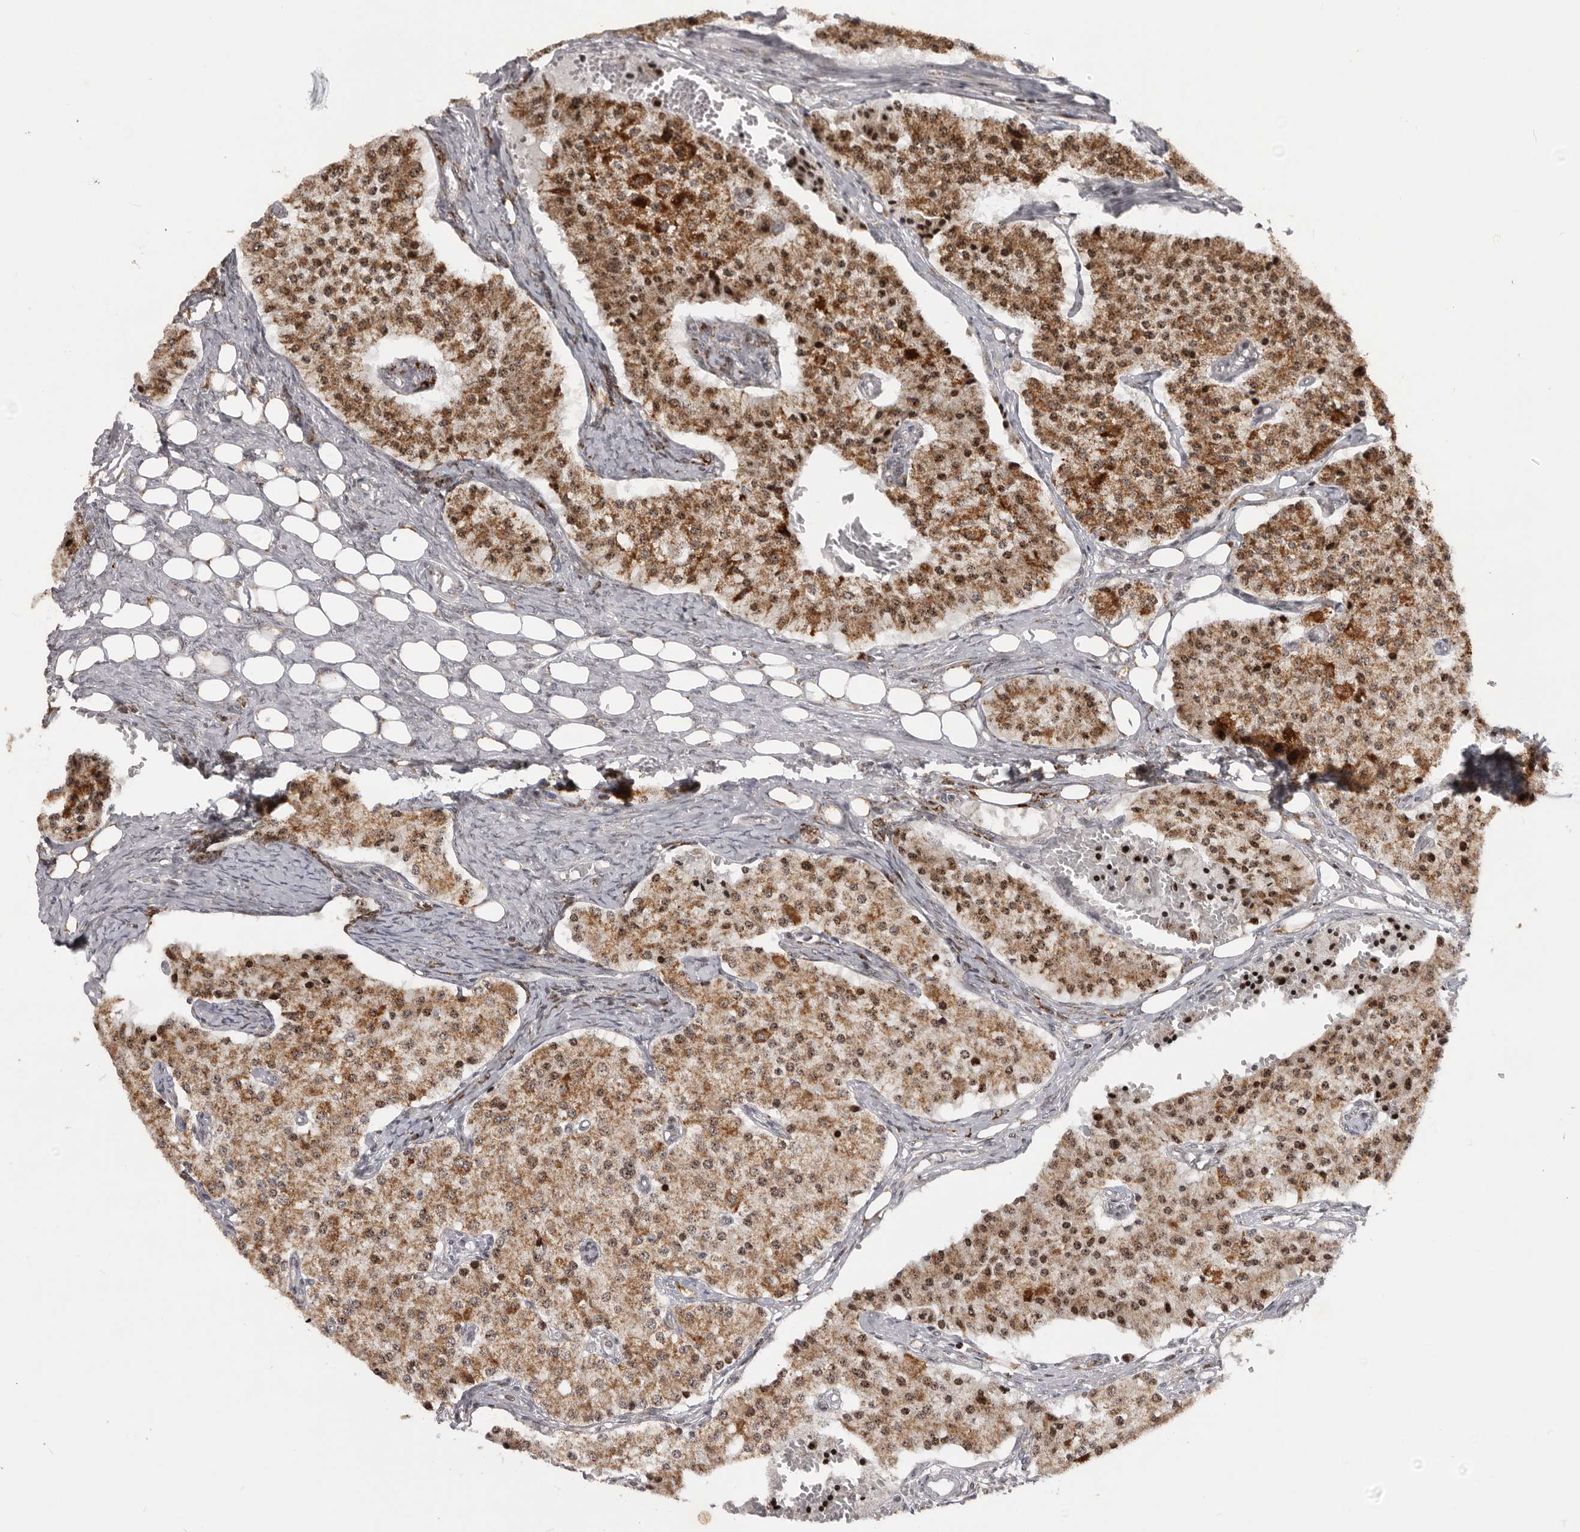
{"staining": {"intensity": "moderate", "quantity": ">75%", "location": "cytoplasmic/membranous,nuclear"}, "tissue": "carcinoid", "cell_type": "Tumor cells", "image_type": "cancer", "snomed": [{"axis": "morphology", "description": "Carcinoid, malignant, NOS"}, {"axis": "topography", "description": "Colon"}], "caption": "A brown stain highlights moderate cytoplasmic/membranous and nuclear positivity of a protein in carcinoid tumor cells.", "gene": "C17orf99", "patient": {"sex": "female", "age": 52}}